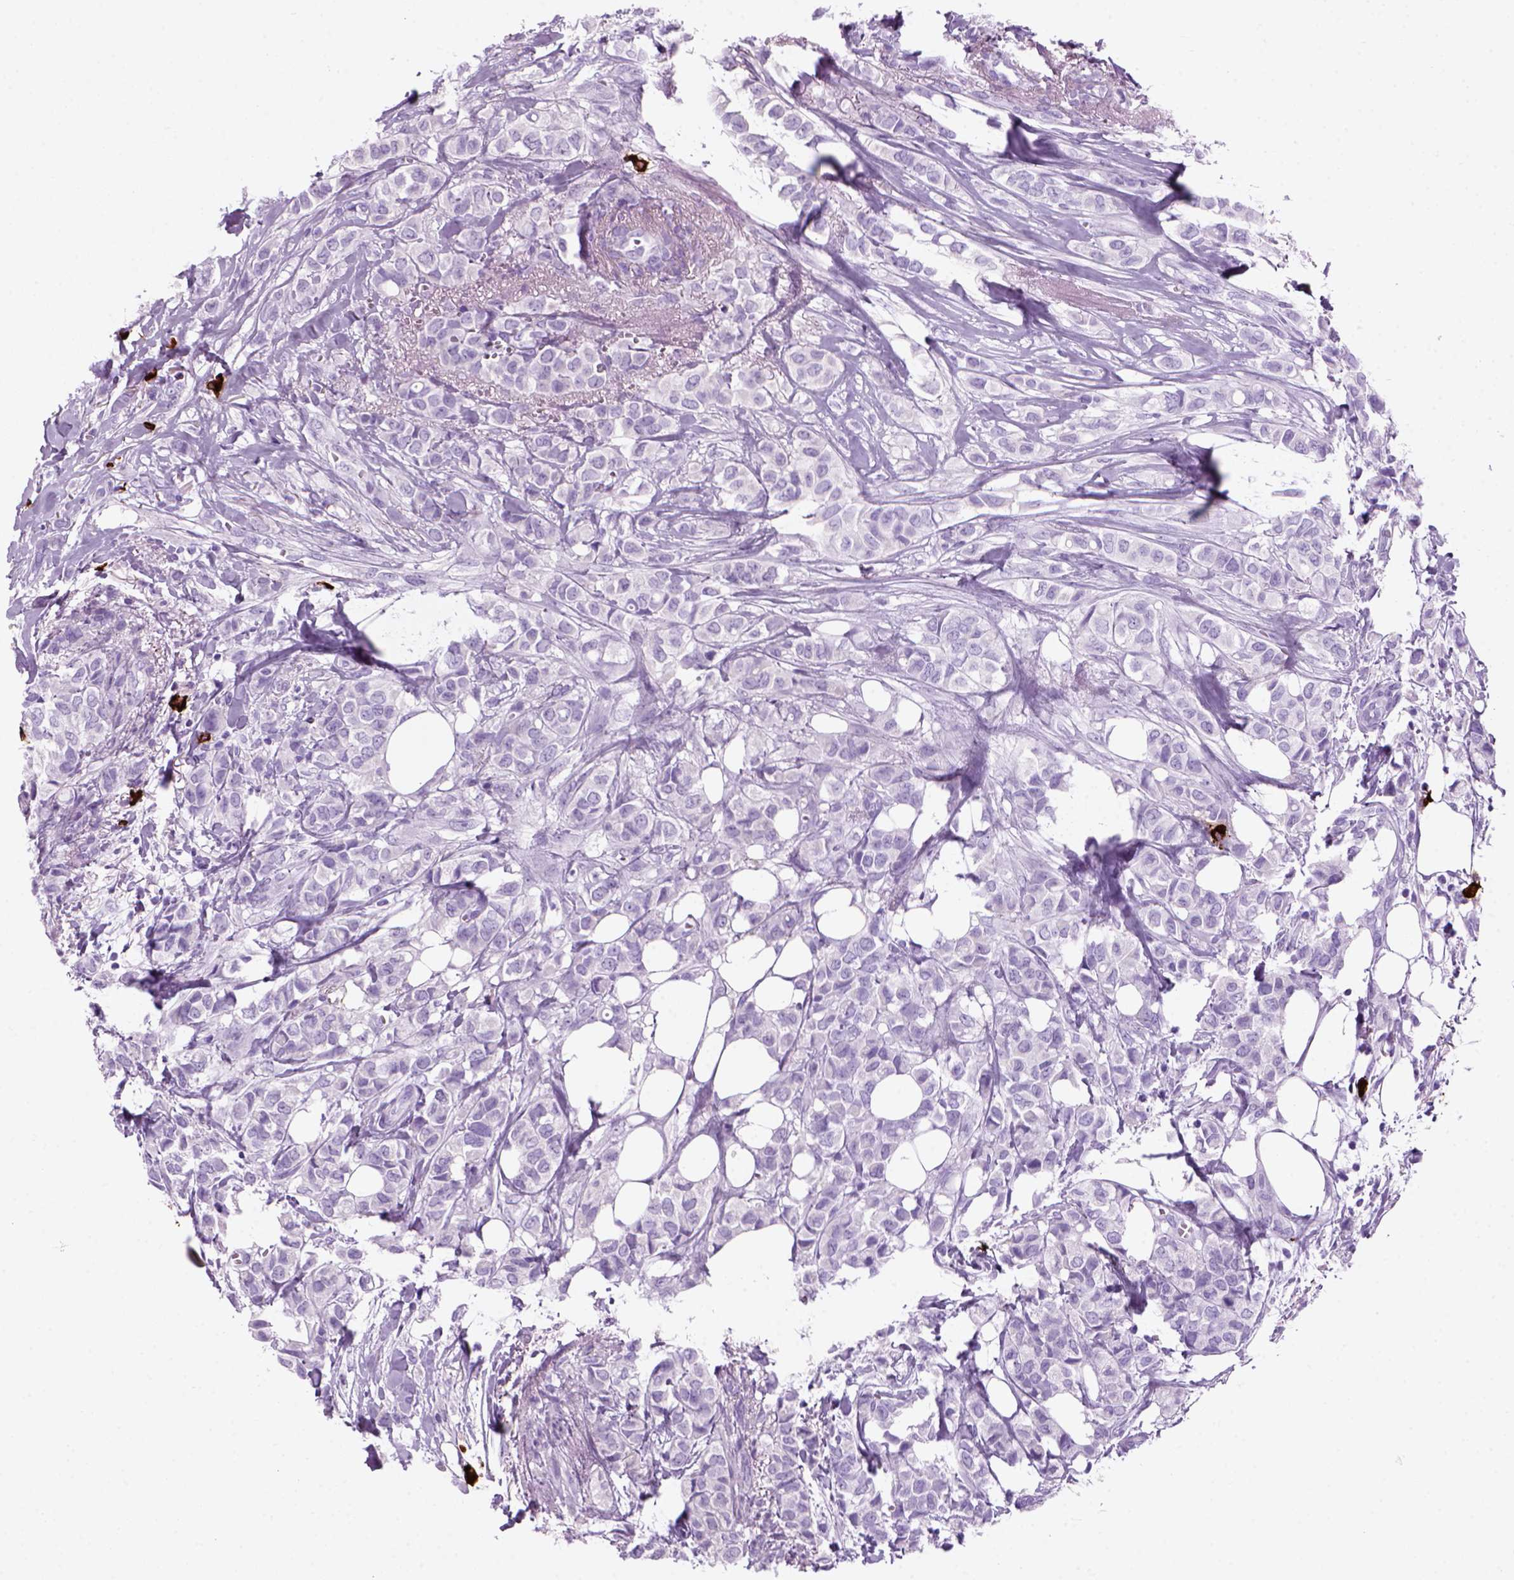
{"staining": {"intensity": "negative", "quantity": "none", "location": "none"}, "tissue": "breast cancer", "cell_type": "Tumor cells", "image_type": "cancer", "snomed": [{"axis": "morphology", "description": "Duct carcinoma"}, {"axis": "topography", "description": "Breast"}], "caption": "This is a micrograph of IHC staining of breast cancer, which shows no positivity in tumor cells.", "gene": "MZB1", "patient": {"sex": "female", "age": 85}}